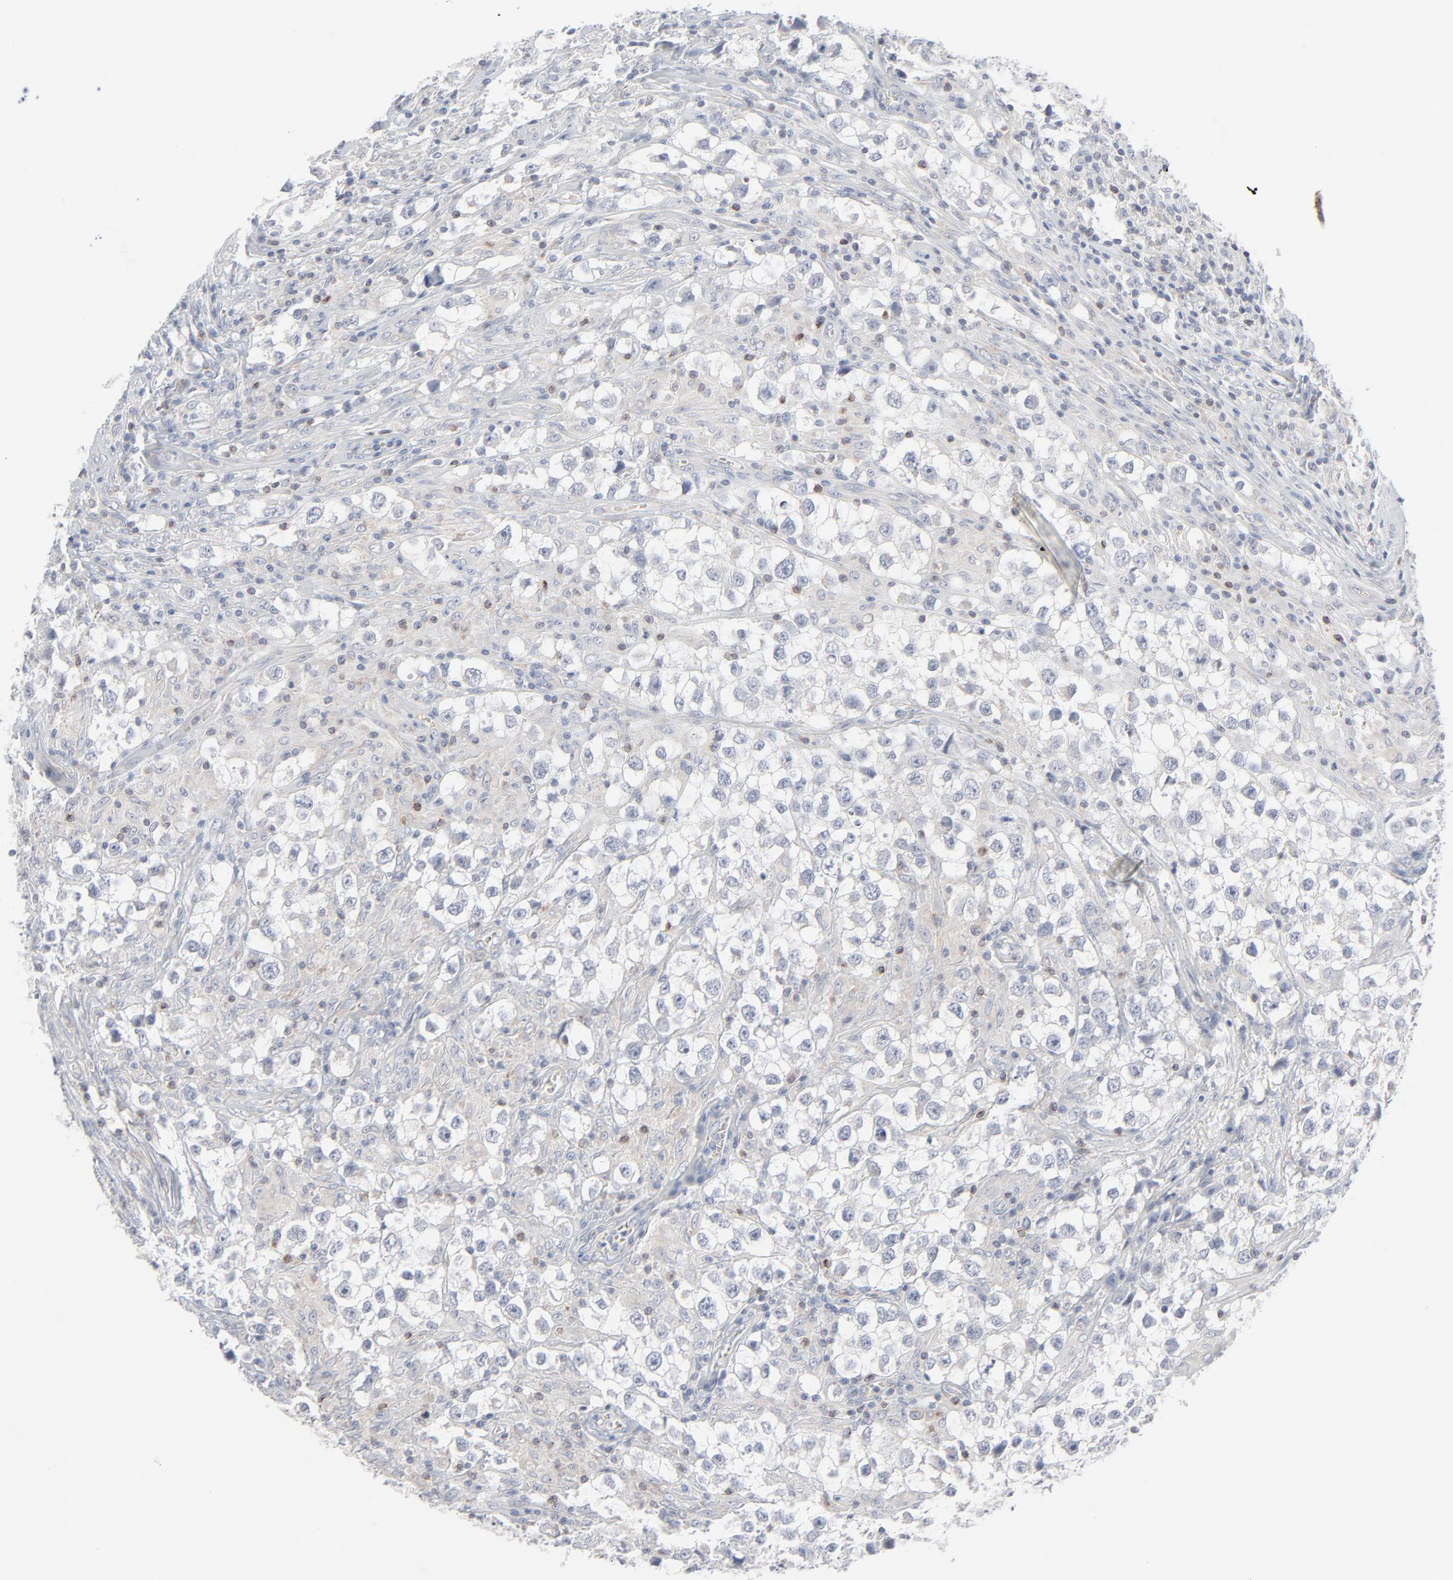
{"staining": {"intensity": "negative", "quantity": "none", "location": "none"}, "tissue": "testis cancer", "cell_type": "Tumor cells", "image_type": "cancer", "snomed": [{"axis": "morphology", "description": "Seminoma, NOS"}, {"axis": "topography", "description": "Testis"}], "caption": "A histopathology image of testis cancer (seminoma) stained for a protein exhibits no brown staining in tumor cells.", "gene": "KDSR", "patient": {"sex": "male", "age": 32}}